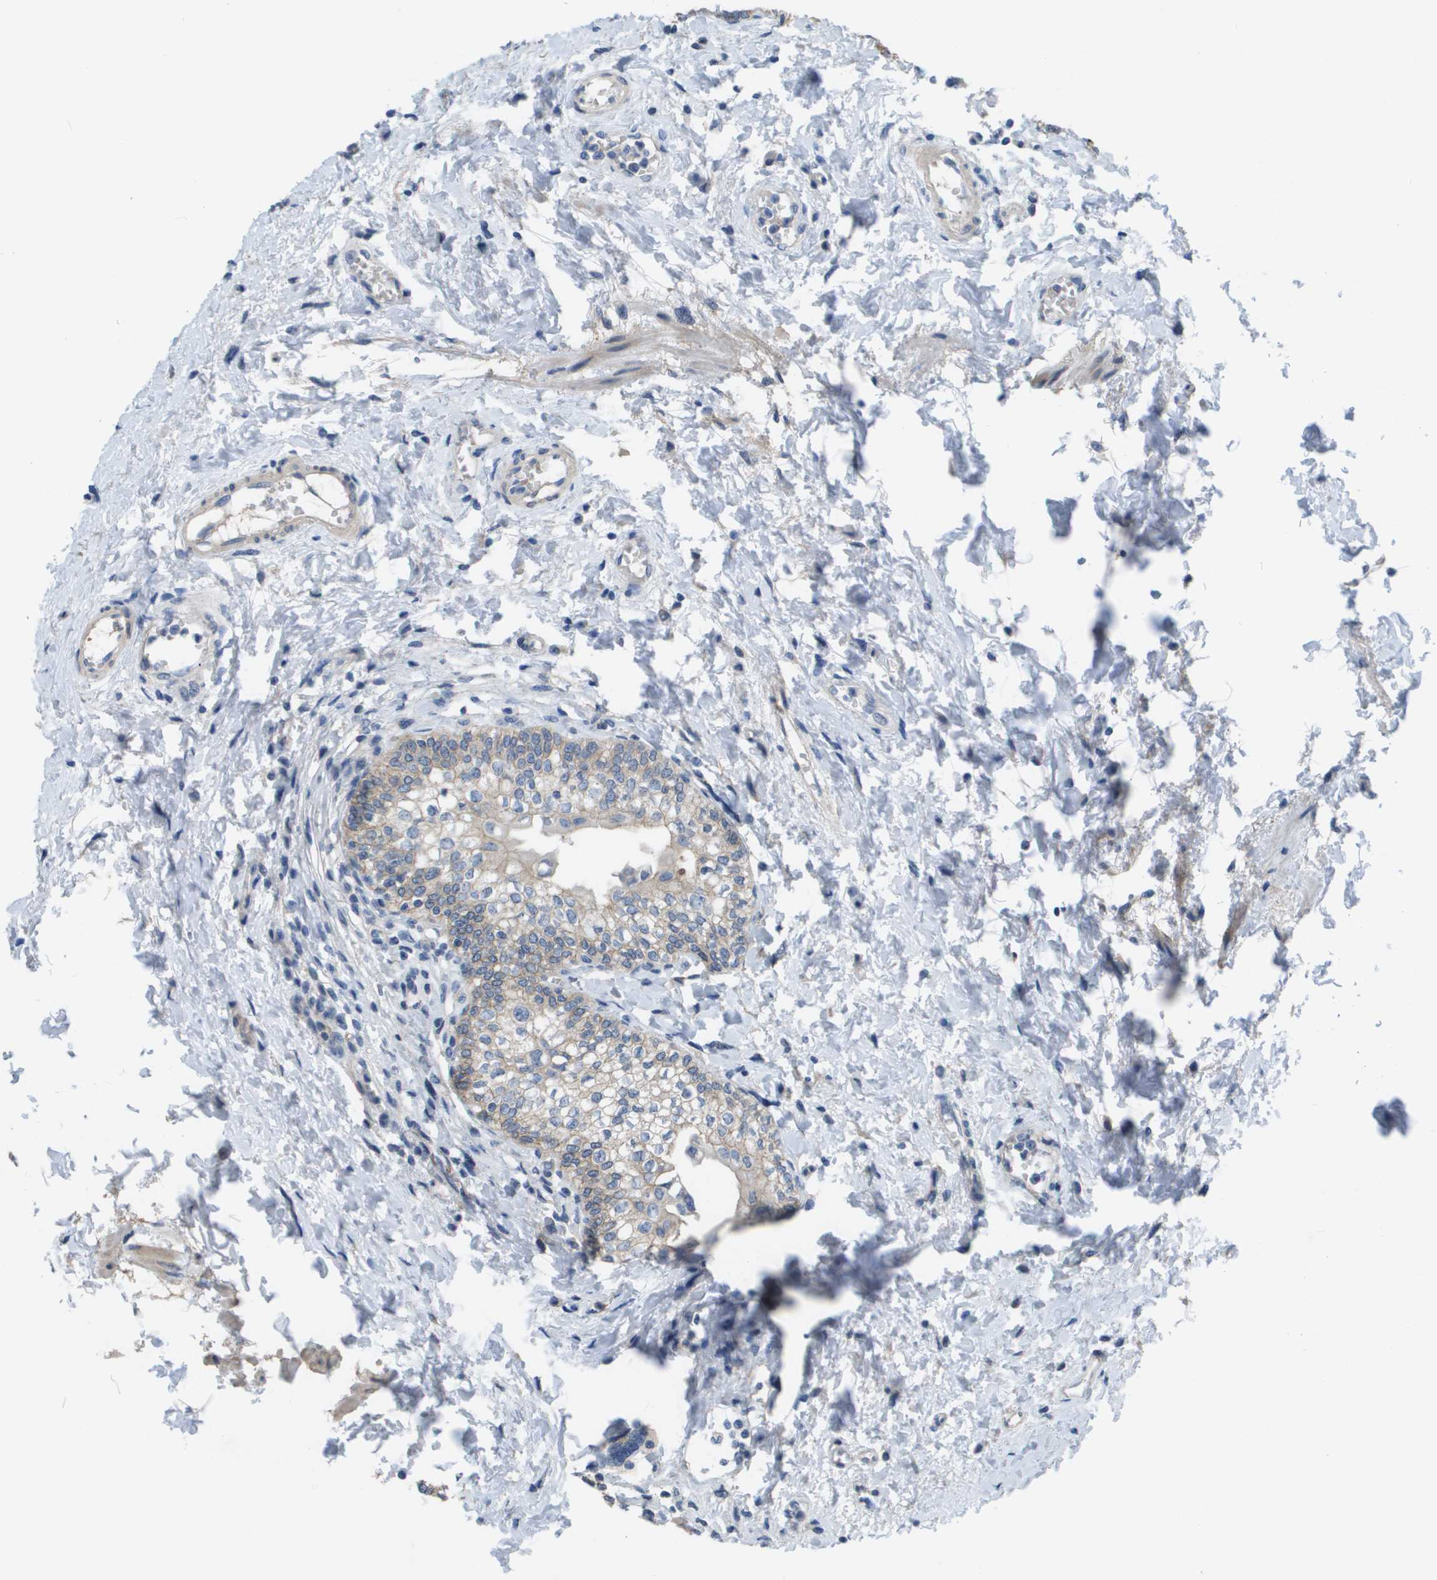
{"staining": {"intensity": "moderate", "quantity": "25%-75%", "location": "cytoplasmic/membranous"}, "tissue": "urinary bladder", "cell_type": "Urothelial cells", "image_type": "normal", "snomed": [{"axis": "morphology", "description": "Normal tissue, NOS"}, {"axis": "topography", "description": "Urinary bladder"}], "caption": "Moderate cytoplasmic/membranous expression for a protein is seen in about 25%-75% of urothelial cells of normal urinary bladder using immunohistochemistry.", "gene": "NCS1", "patient": {"sex": "male", "age": 55}}